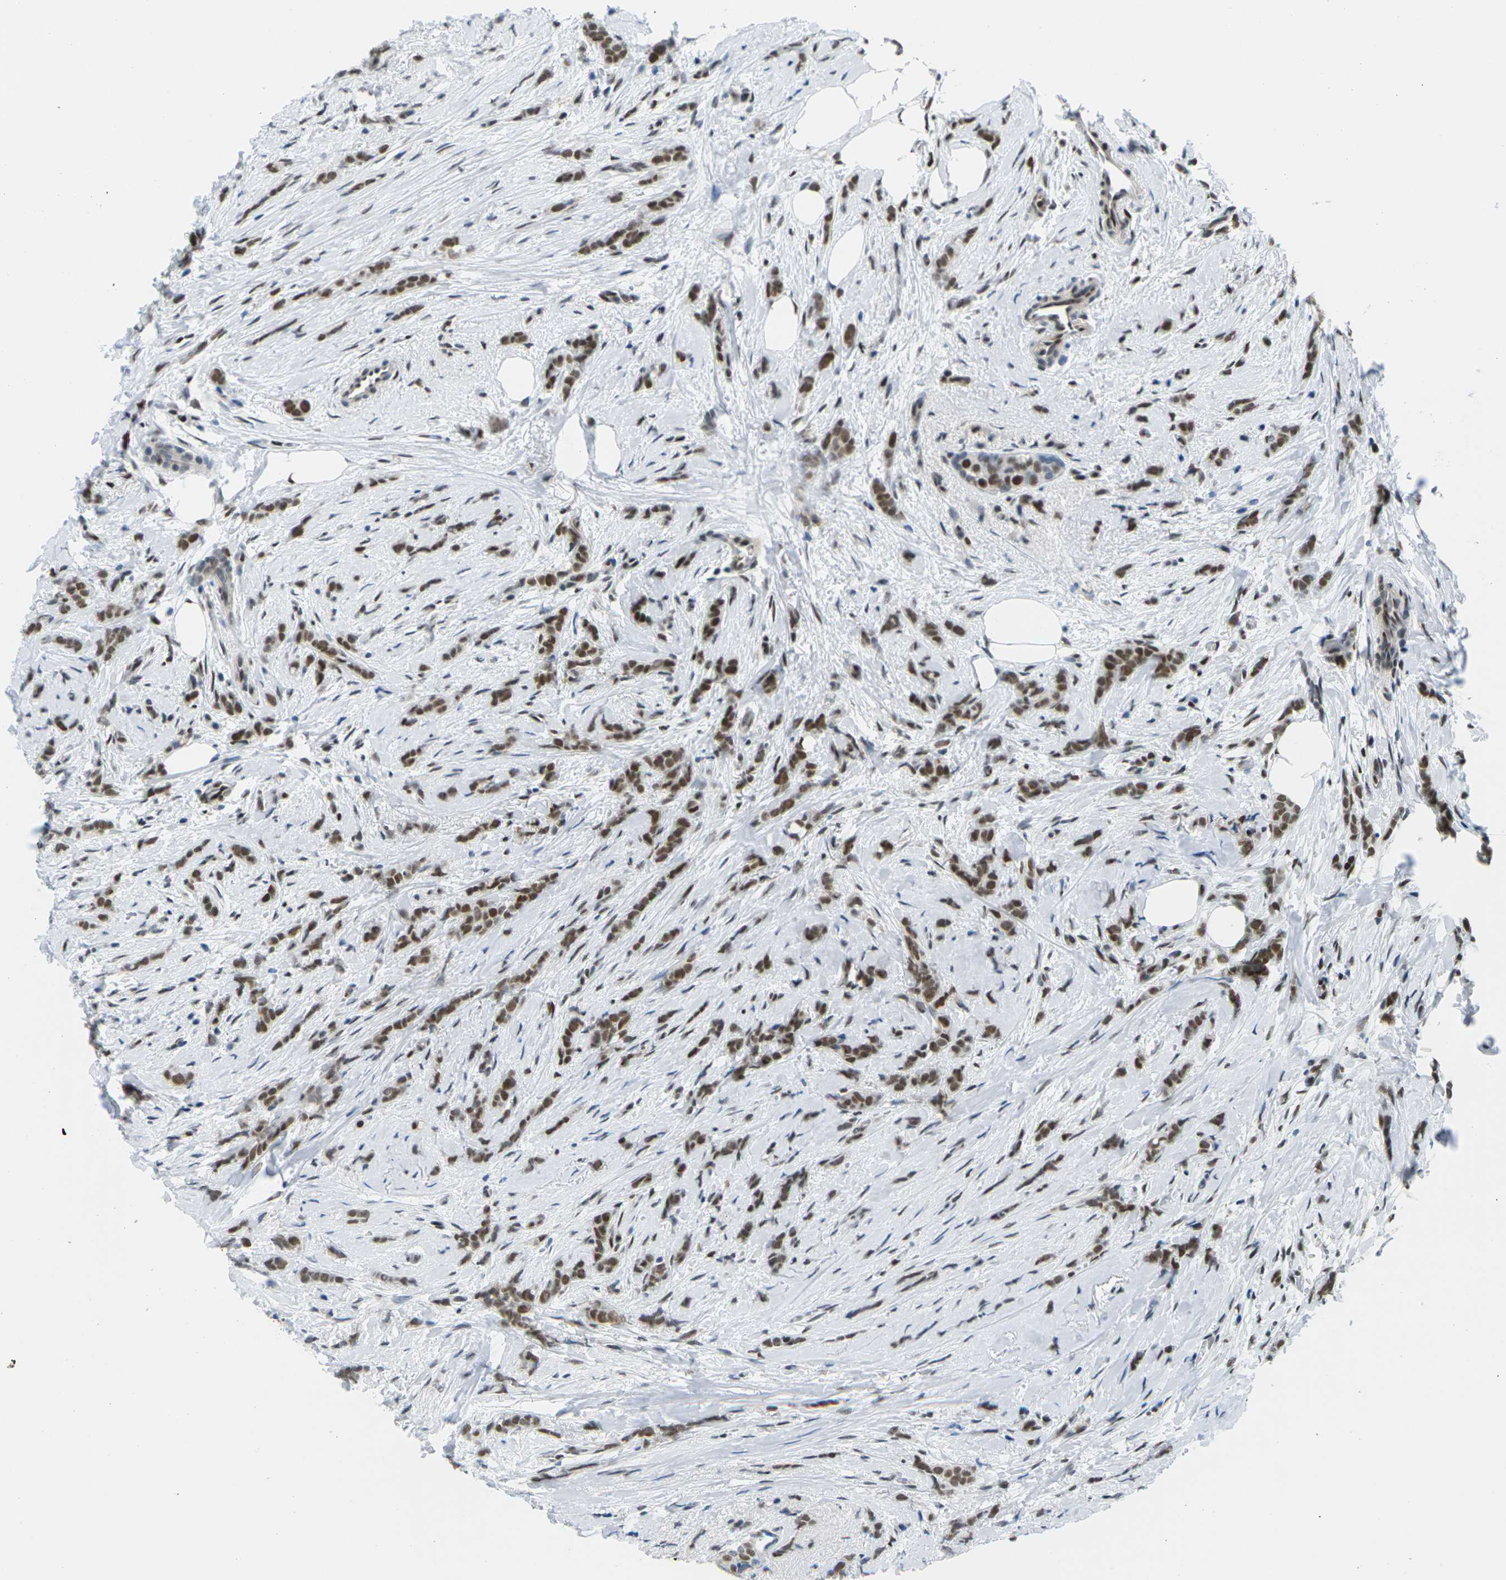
{"staining": {"intensity": "moderate", "quantity": ">75%", "location": "nuclear"}, "tissue": "breast cancer", "cell_type": "Tumor cells", "image_type": "cancer", "snomed": [{"axis": "morphology", "description": "Lobular carcinoma, in situ"}, {"axis": "morphology", "description": "Lobular carcinoma"}, {"axis": "topography", "description": "Breast"}], "caption": "Brown immunohistochemical staining in human breast cancer demonstrates moderate nuclear staining in approximately >75% of tumor cells.", "gene": "PSME3", "patient": {"sex": "female", "age": 41}}